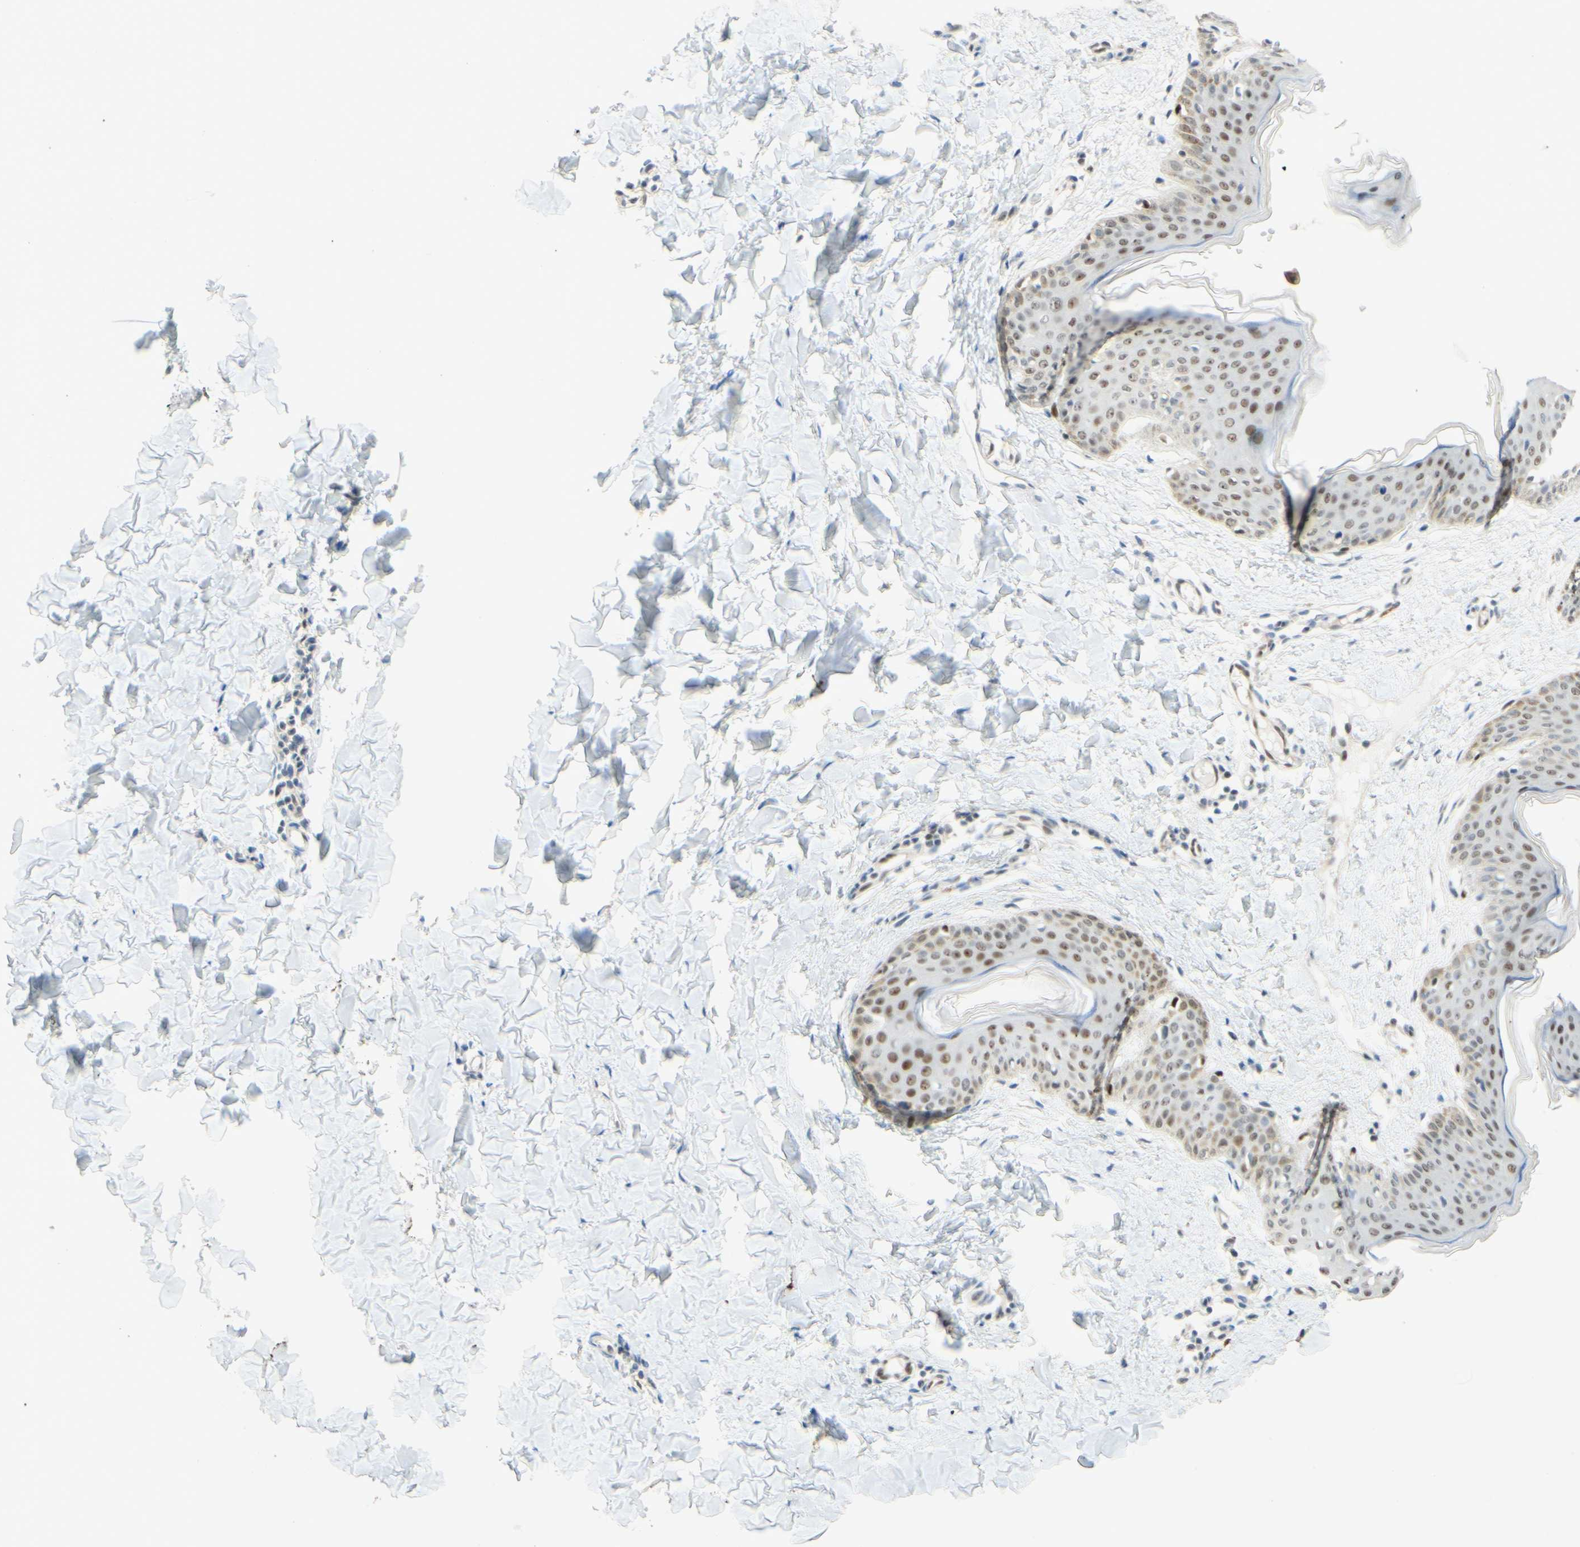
{"staining": {"intensity": "negative", "quantity": "none", "location": "none"}, "tissue": "skin", "cell_type": "Fibroblasts", "image_type": "normal", "snomed": [{"axis": "morphology", "description": "Normal tissue, NOS"}, {"axis": "topography", "description": "Skin"}], "caption": "Fibroblasts show no significant protein positivity in normal skin.", "gene": "POLB", "patient": {"sex": "female", "age": 17}}